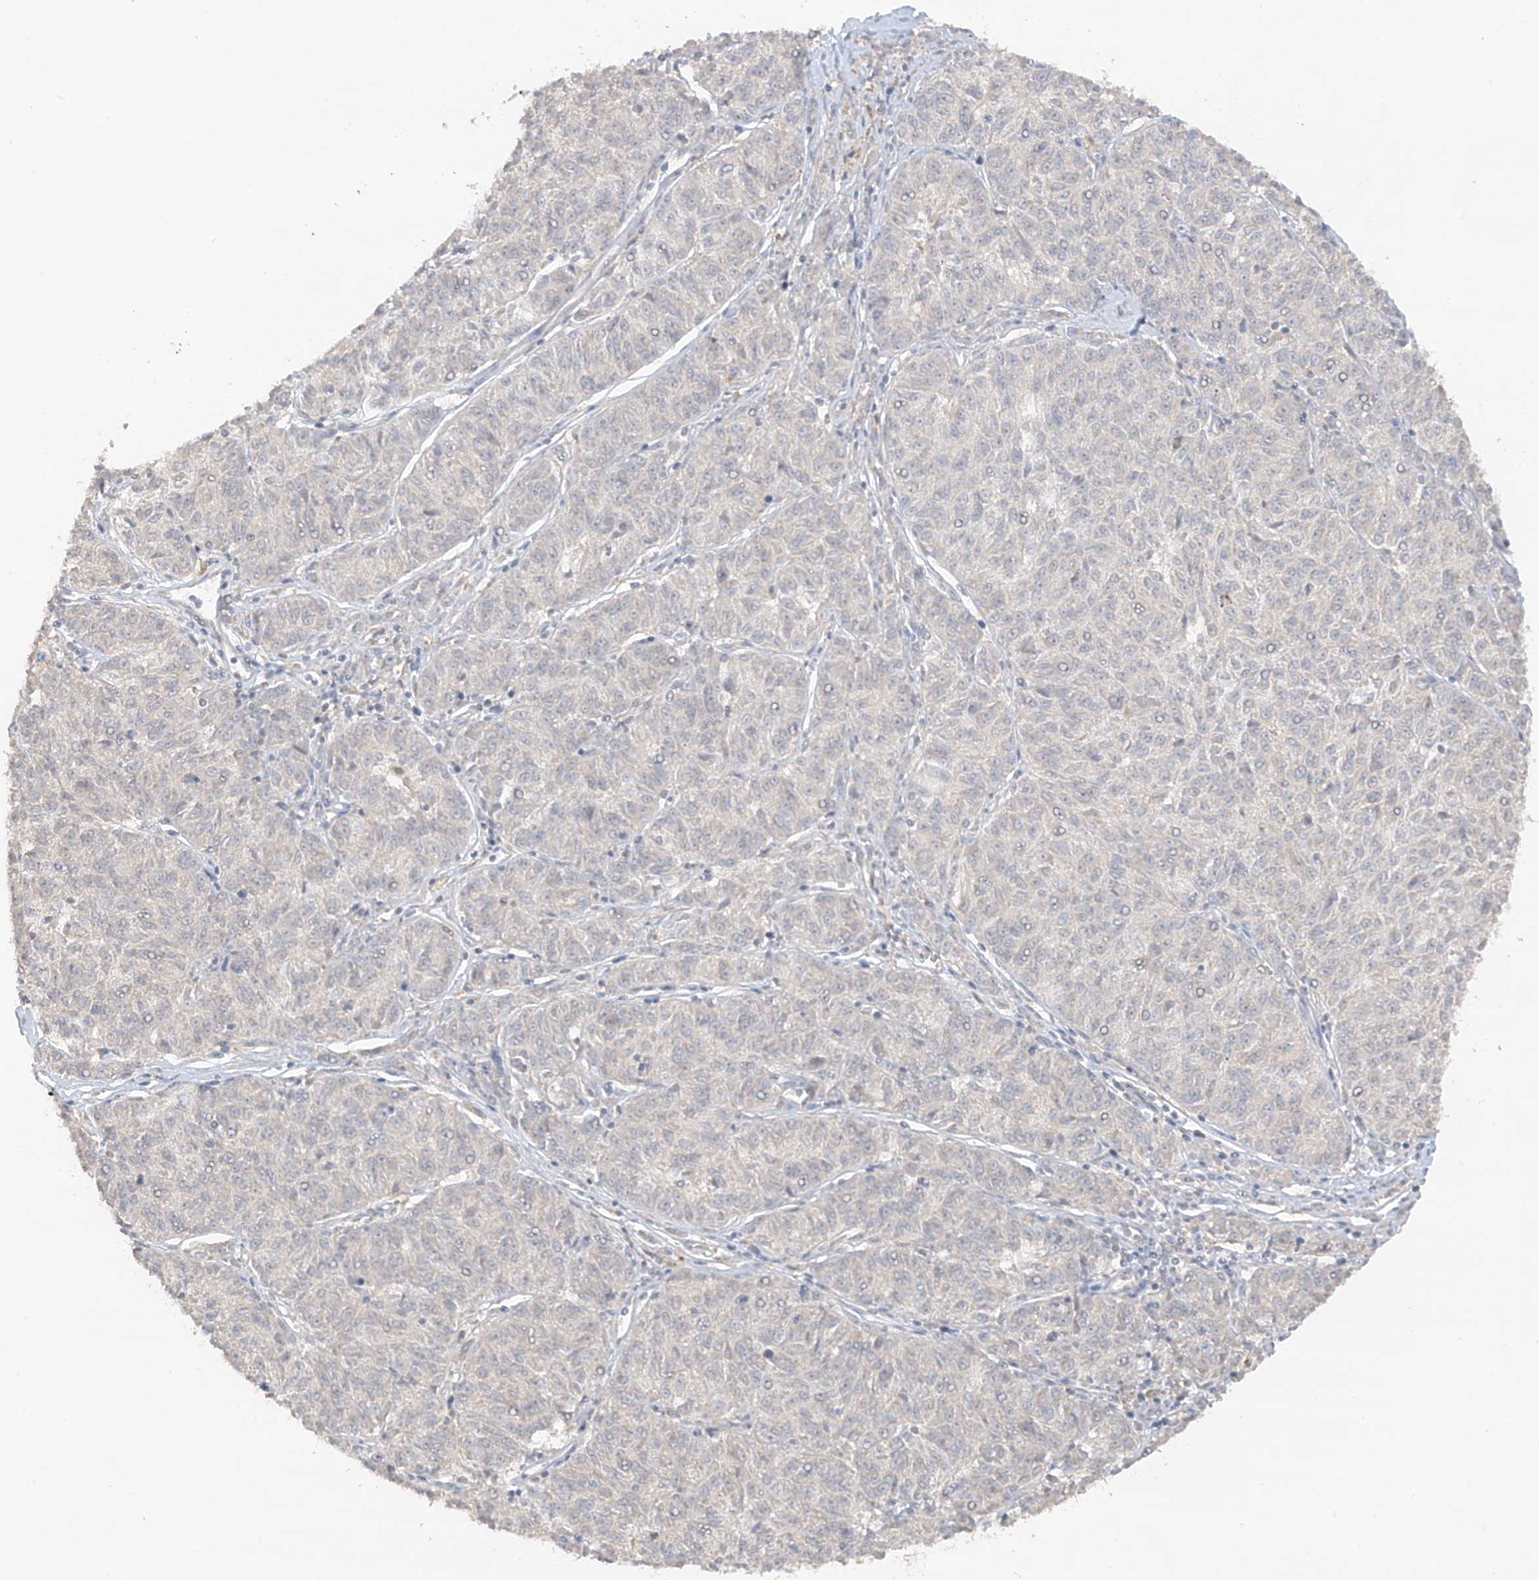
{"staining": {"intensity": "negative", "quantity": "none", "location": "none"}, "tissue": "melanoma", "cell_type": "Tumor cells", "image_type": "cancer", "snomed": [{"axis": "morphology", "description": "Malignant melanoma, NOS"}, {"axis": "topography", "description": "Skin"}], "caption": "A micrograph of melanoma stained for a protein exhibits no brown staining in tumor cells. Nuclei are stained in blue.", "gene": "ANGEL2", "patient": {"sex": "female", "age": 72}}